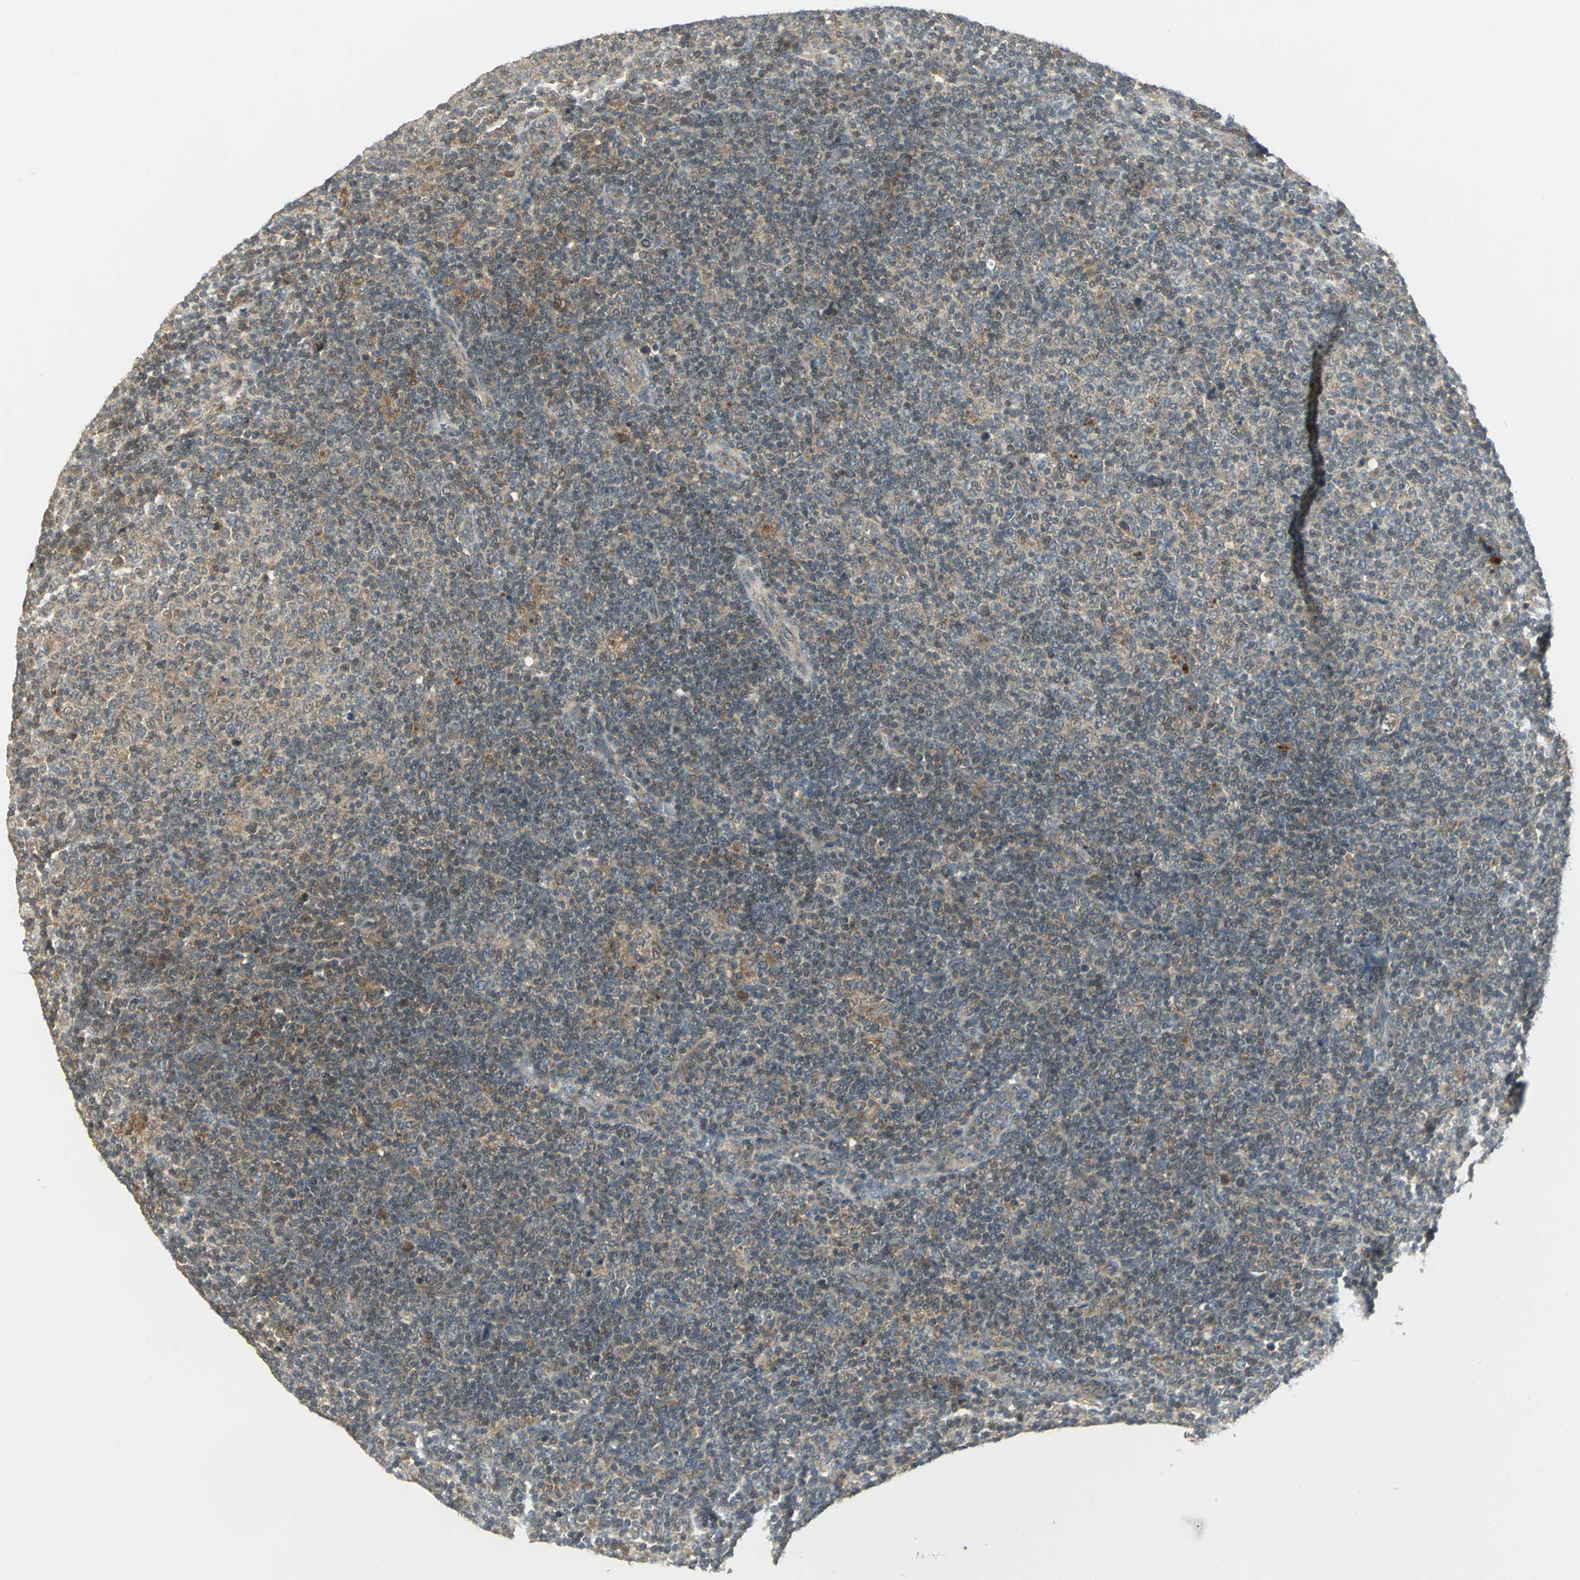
{"staining": {"intensity": "weak", "quantity": ">75%", "location": "cytoplasmic/membranous"}, "tissue": "lymphoma", "cell_type": "Tumor cells", "image_type": "cancer", "snomed": [{"axis": "morphology", "description": "Malignant lymphoma, non-Hodgkin's type, Low grade"}, {"axis": "topography", "description": "Lymph node"}], "caption": "A high-resolution histopathology image shows immunohistochemistry (IHC) staining of lymphoma, which shows weak cytoplasmic/membranous staining in about >75% of tumor cells.", "gene": "MAPK8IP3", "patient": {"sex": "male", "age": 70}}